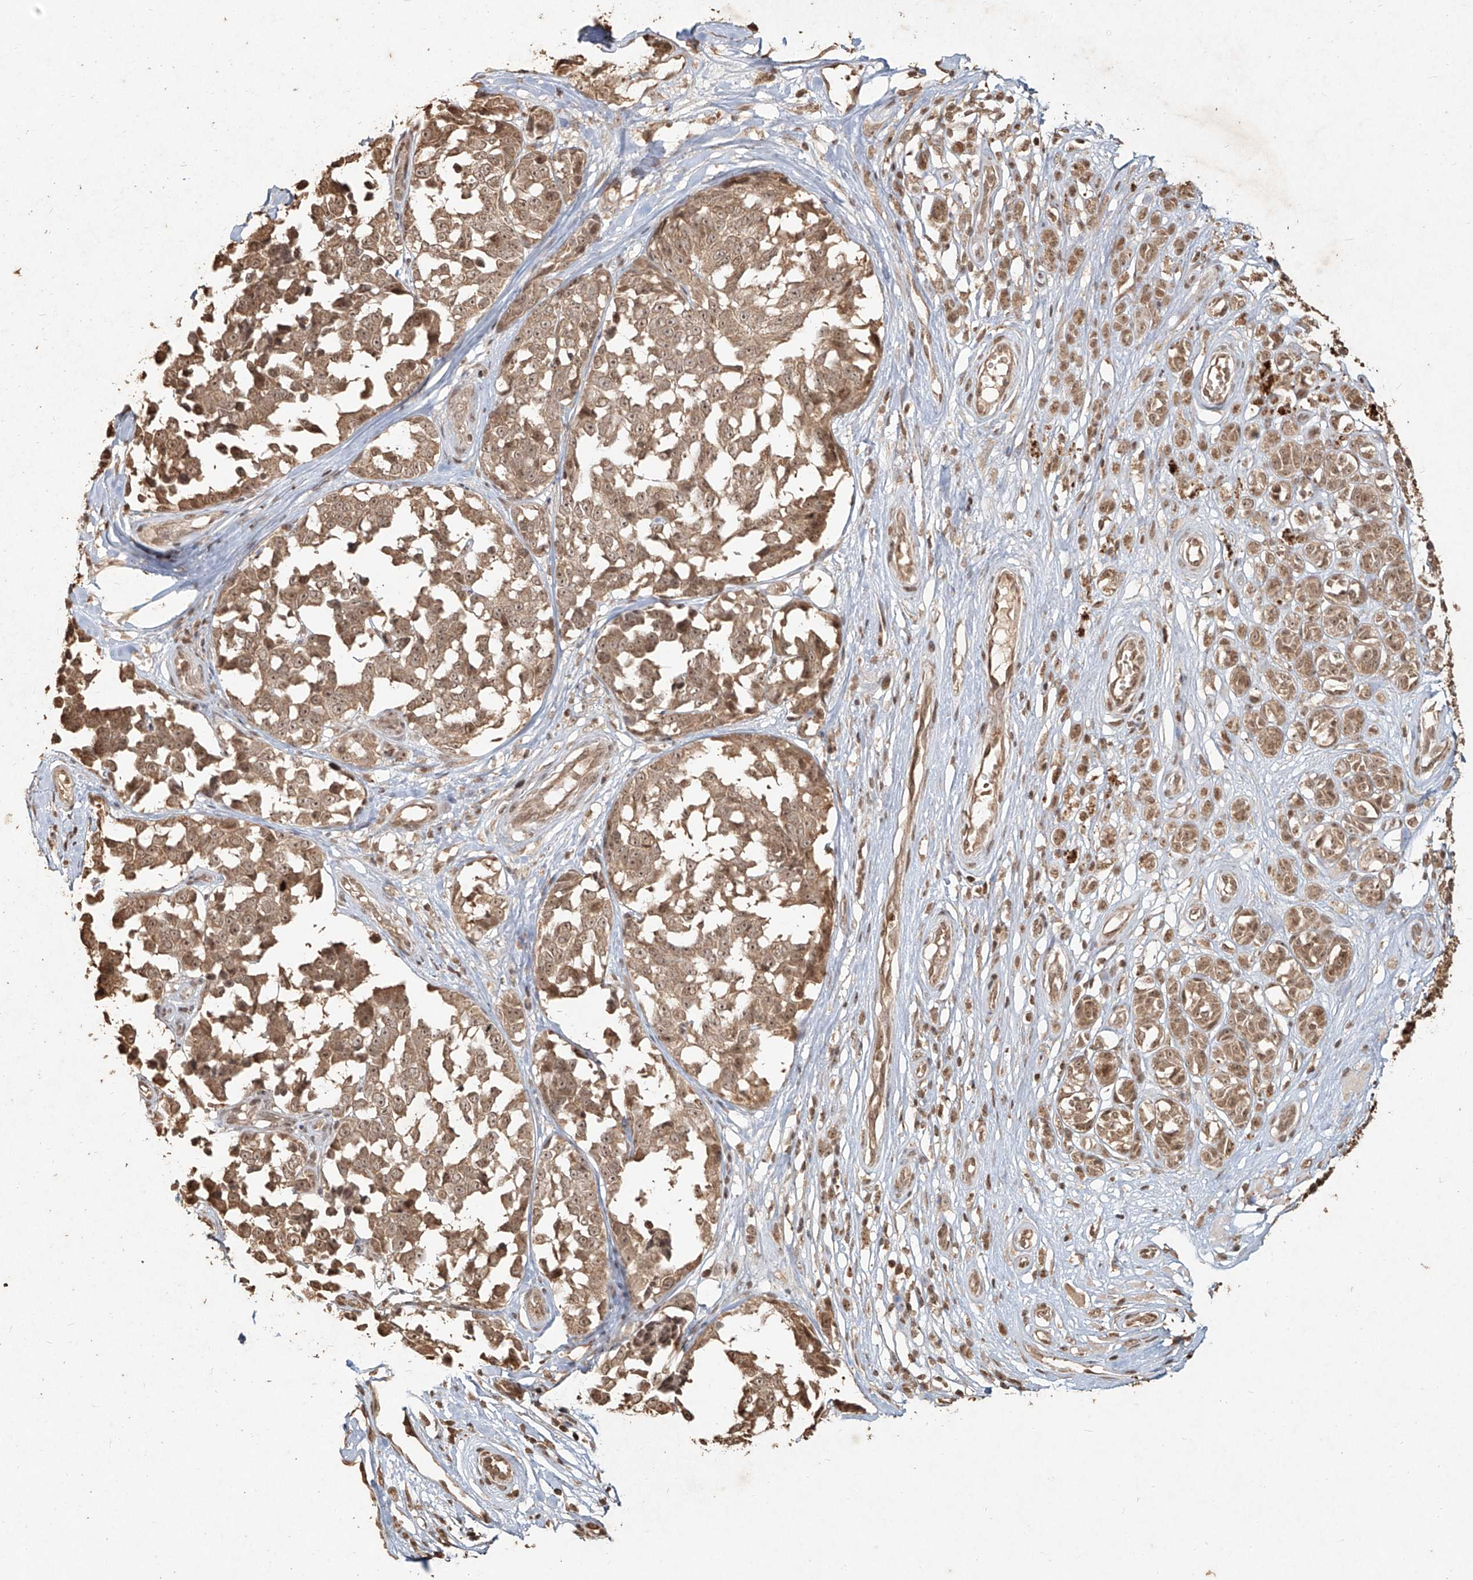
{"staining": {"intensity": "weak", "quantity": ">75%", "location": "cytoplasmic/membranous,nuclear"}, "tissue": "melanoma", "cell_type": "Tumor cells", "image_type": "cancer", "snomed": [{"axis": "morphology", "description": "Malignant melanoma, NOS"}, {"axis": "topography", "description": "Skin"}], "caption": "The photomicrograph shows staining of malignant melanoma, revealing weak cytoplasmic/membranous and nuclear protein staining (brown color) within tumor cells.", "gene": "UBE2K", "patient": {"sex": "female", "age": 64}}